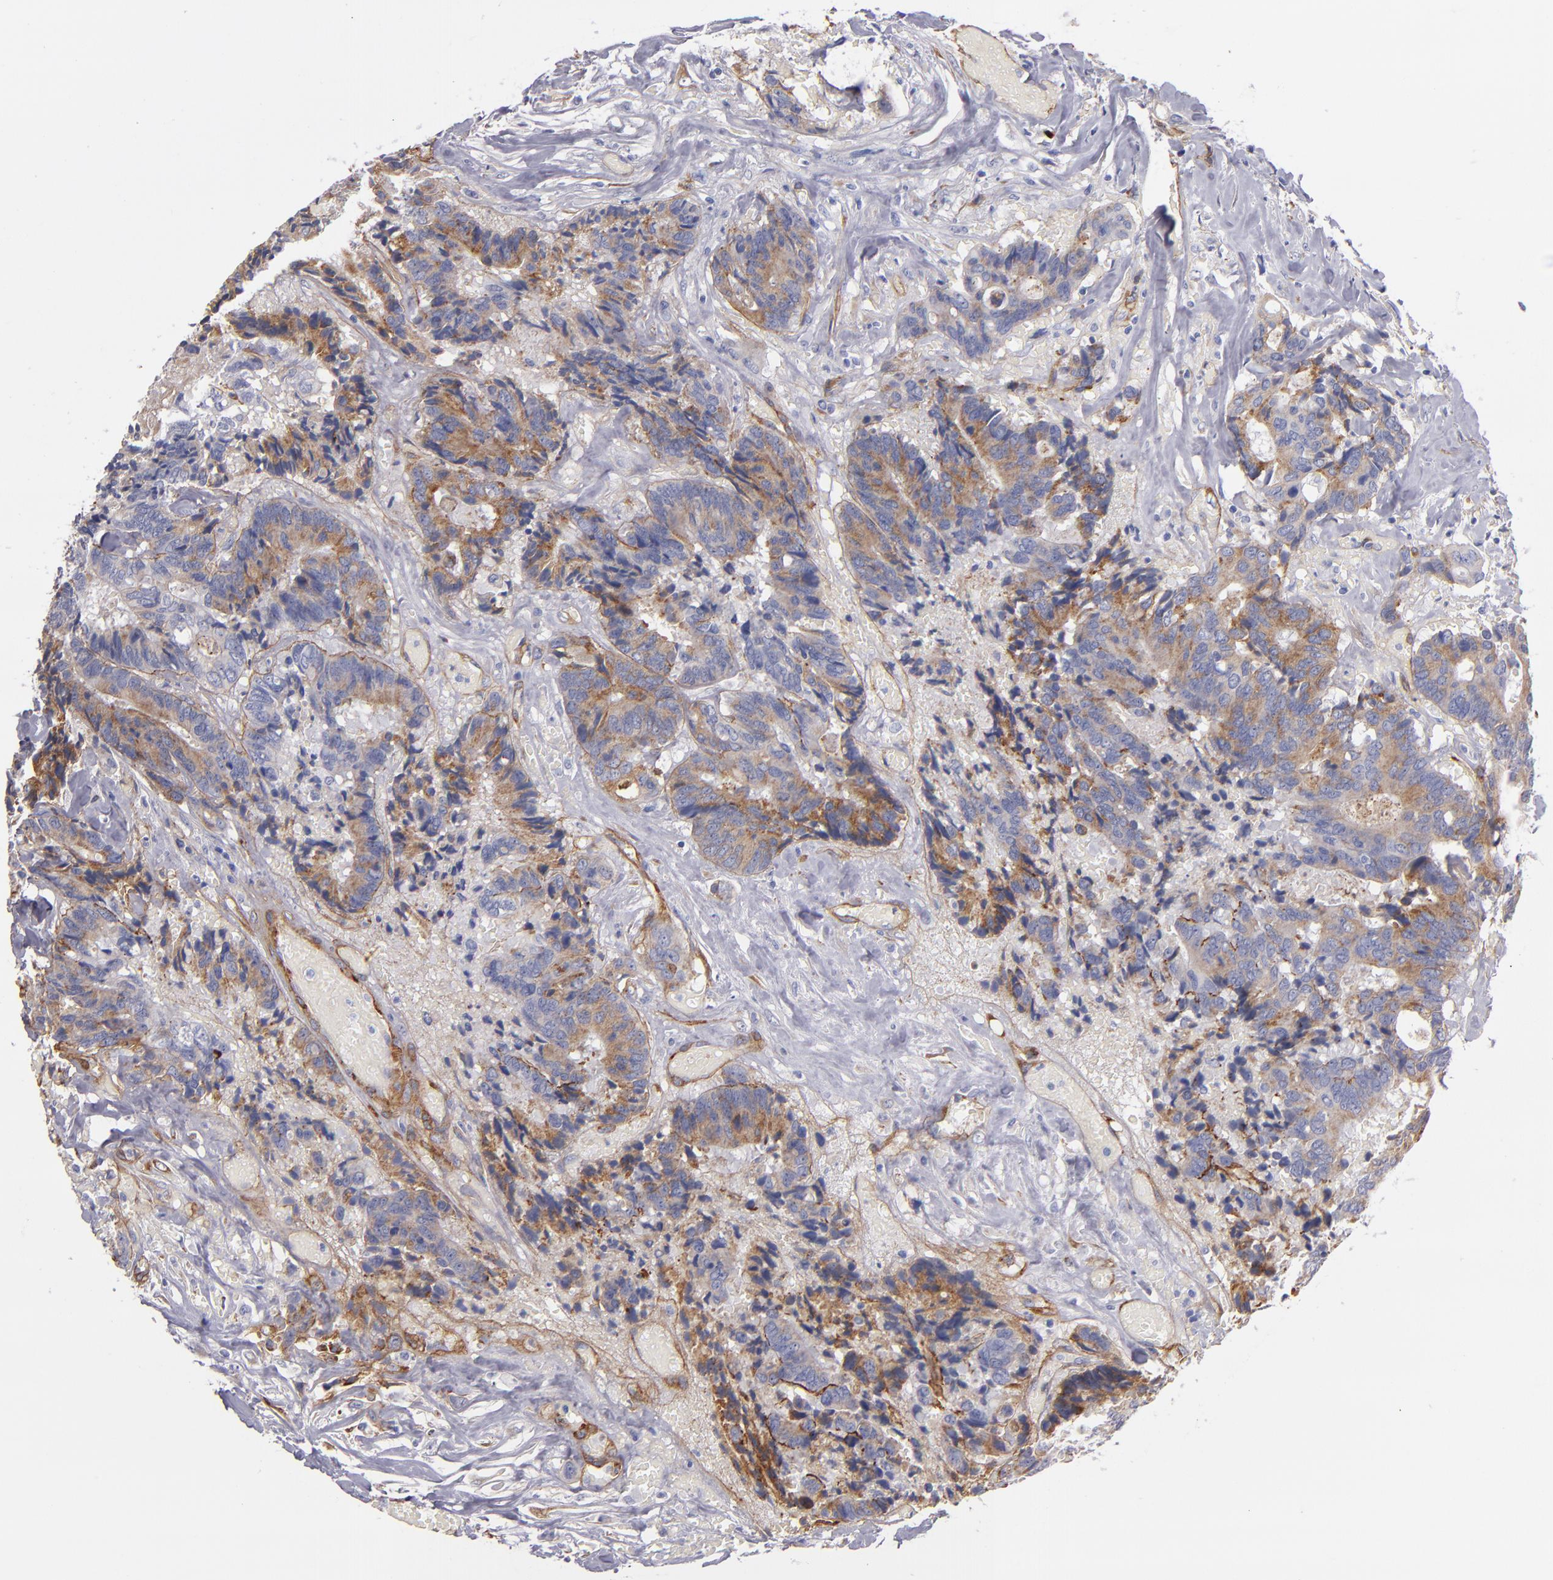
{"staining": {"intensity": "weak", "quantity": ">75%", "location": "cytoplasmic/membranous"}, "tissue": "colorectal cancer", "cell_type": "Tumor cells", "image_type": "cancer", "snomed": [{"axis": "morphology", "description": "Adenocarcinoma, NOS"}, {"axis": "topography", "description": "Rectum"}], "caption": "Immunohistochemical staining of colorectal cancer (adenocarcinoma) shows low levels of weak cytoplasmic/membranous protein staining in approximately >75% of tumor cells.", "gene": "LAMC1", "patient": {"sex": "male", "age": 55}}